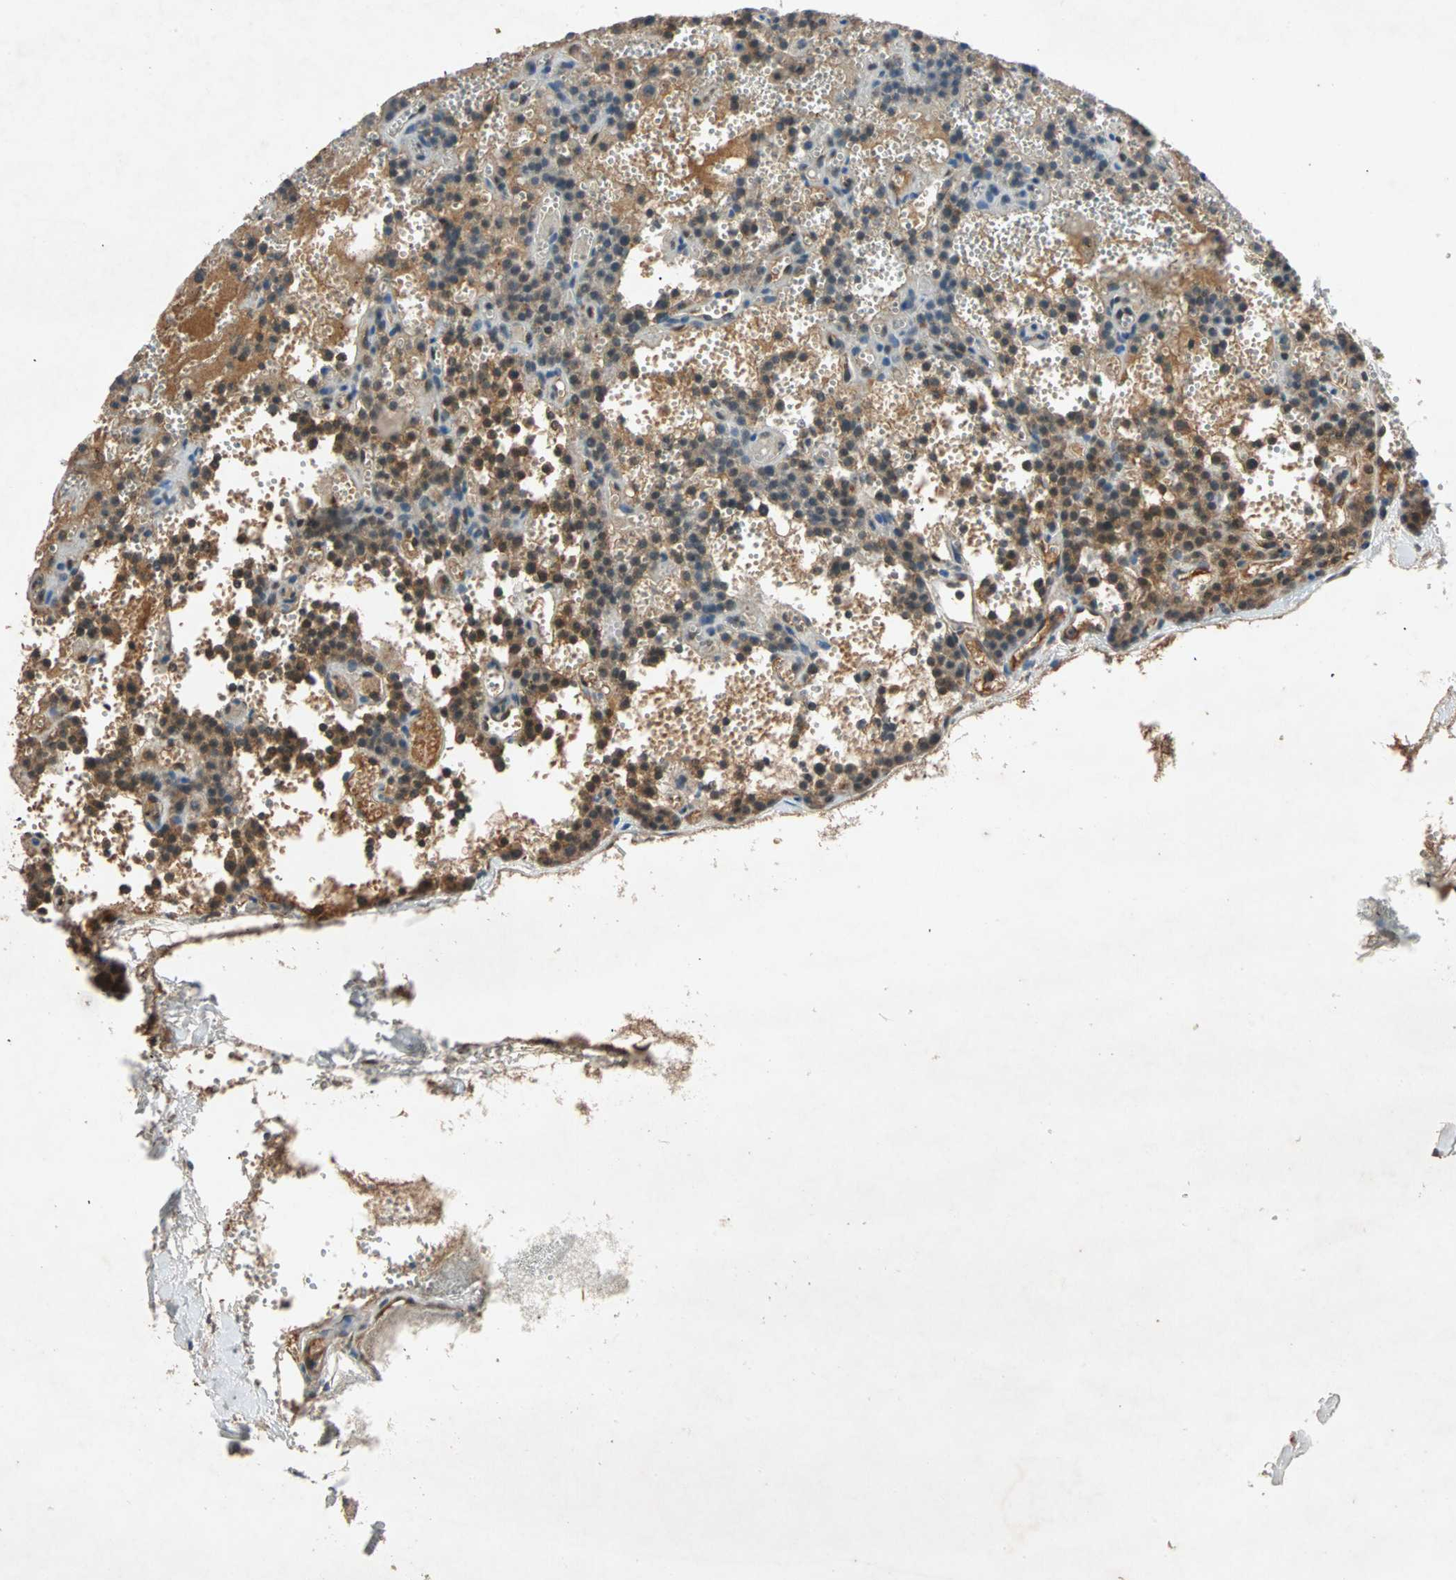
{"staining": {"intensity": "strong", "quantity": "25%-75%", "location": "cytoplasmic/membranous,nuclear"}, "tissue": "parathyroid gland", "cell_type": "Glandular cells", "image_type": "normal", "snomed": [{"axis": "morphology", "description": "Normal tissue, NOS"}, {"axis": "topography", "description": "Parathyroid gland"}], "caption": "Normal parathyroid gland was stained to show a protein in brown. There is high levels of strong cytoplasmic/membranous,nuclear expression in about 25%-75% of glandular cells. The protein of interest is stained brown, and the nuclei are stained in blue (DAB IHC with brightfield microscopy, high magnification).", "gene": "MAPK1", "patient": {"sex": "male", "age": 25}}